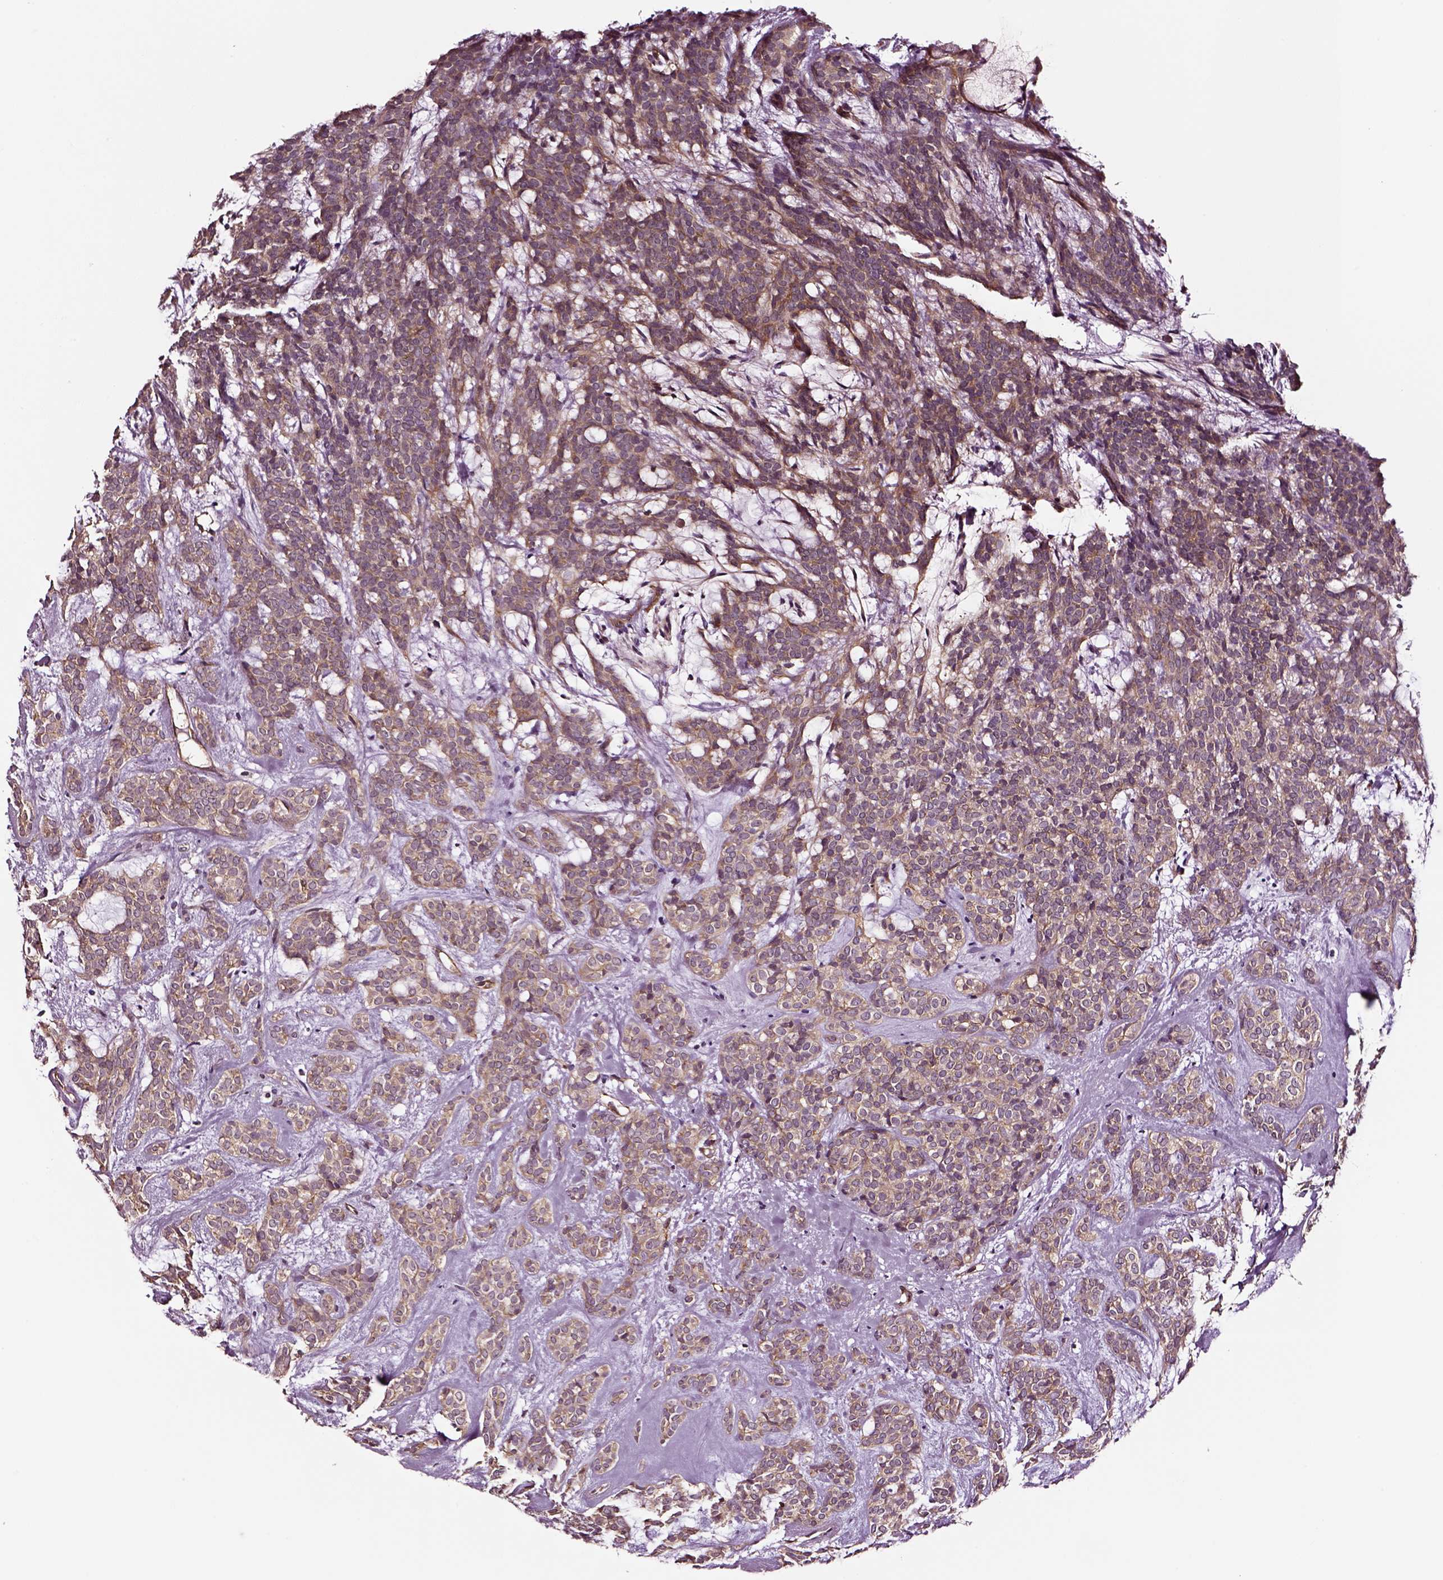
{"staining": {"intensity": "moderate", "quantity": ">75%", "location": "cytoplasmic/membranous"}, "tissue": "head and neck cancer", "cell_type": "Tumor cells", "image_type": "cancer", "snomed": [{"axis": "morphology", "description": "Adenocarcinoma, NOS"}, {"axis": "topography", "description": "Head-Neck"}], "caption": "Immunohistochemistry image of human head and neck cancer (adenocarcinoma) stained for a protein (brown), which shows medium levels of moderate cytoplasmic/membranous expression in approximately >75% of tumor cells.", "gene": "RASSF5", "patient": {"sex": "female", "age": 57}}